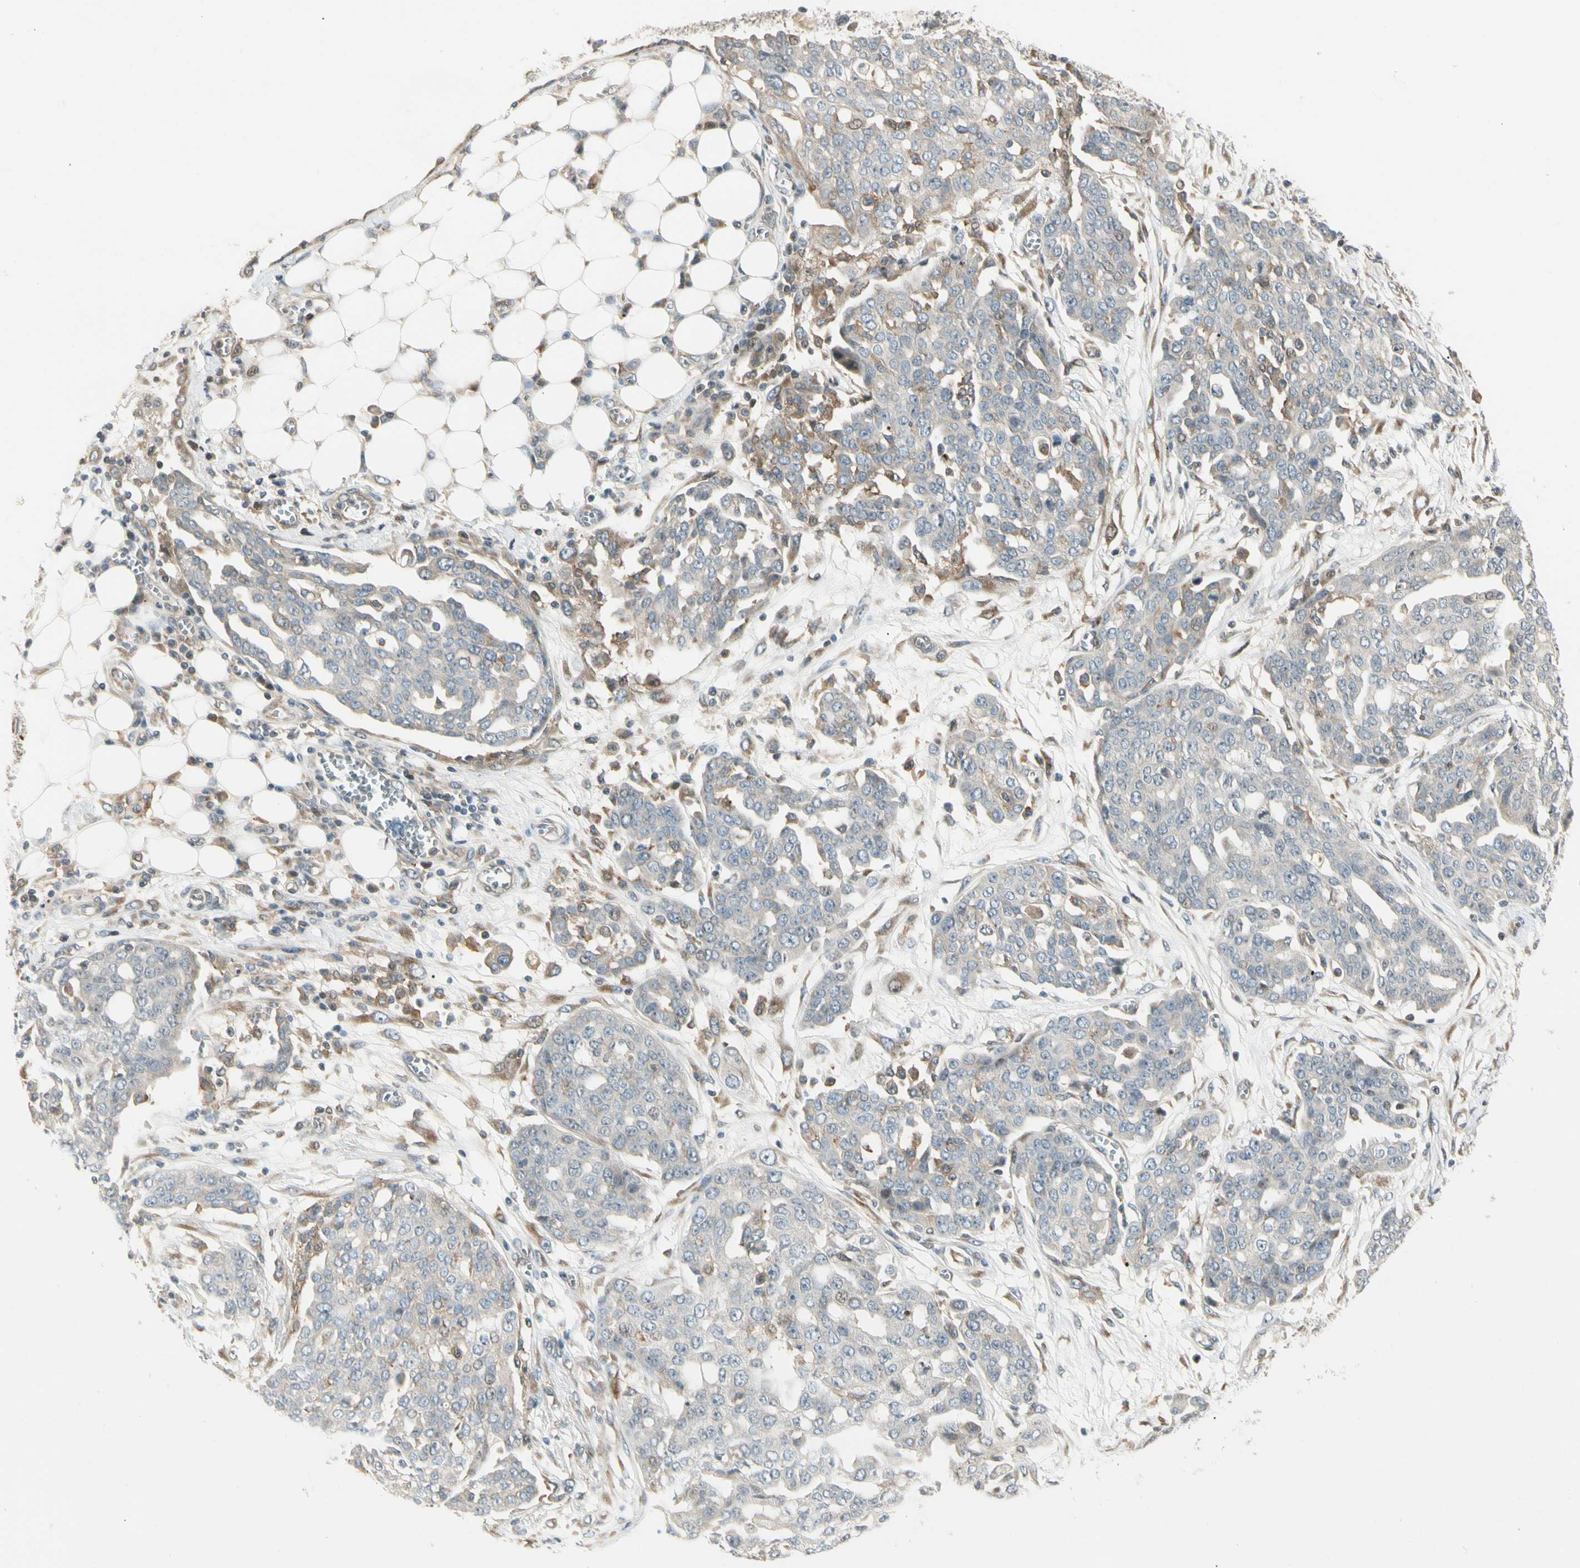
{"staining": {"intensity": "negative", "quantity": "none", "location": "none"}, "tissue": "ovarian cancer", "cell_type": "Tumor cells", "image_type": "cancer", "snomed": [{"axis": "morphology", "description": "Cystadenocarcinoma, serous, NOS"}, {"axis": "topography", "description": "Soft tissue"}, {"axis": "topography", "description": "Ovary"}], "caption": "A micrograph of serous cystadenocarcinoma (ovarian) stained for a protein demonstrates no brown staining in tumor cells.", "gene": "FNDC3B", "patient": {"sex": "female", "age": 57}}